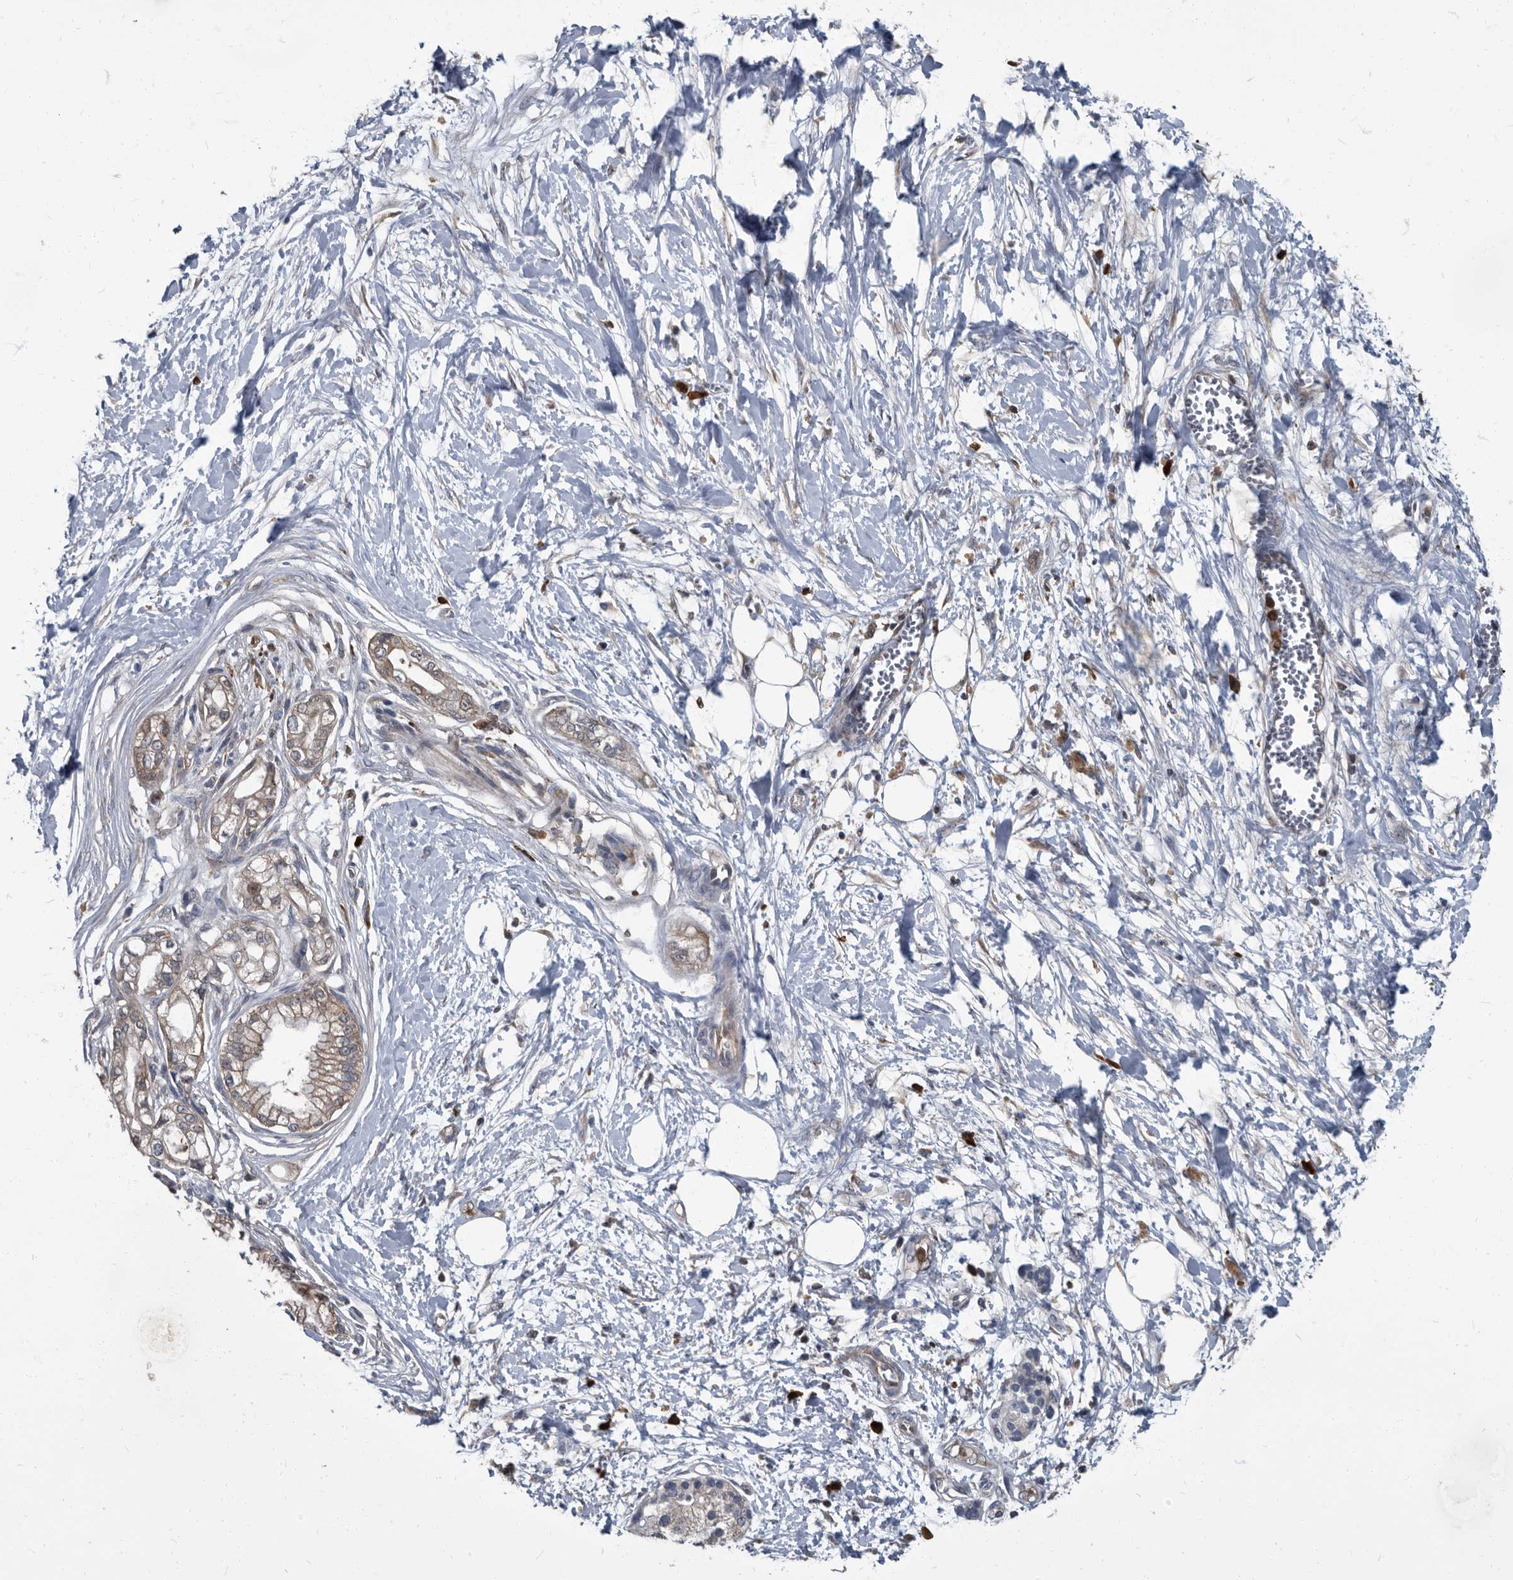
{"staining": {"intensity": "weak", "quantity": "25%-75%", "location": "cytoplasmic/membranous"}, "tissue": "pancreatic cancer", "cell_type": "Tumor cells", "image_type": "cancer", "snomed": [{"axis": "morphology", "description": "Adenocarcinoma, NOS"}, {"axis": "topography", "description": "Pancreas"}], "caption": "About 25%-75% of tumor cells in pancreatic adenocarcinoma exhibit weak cytoplasmic/membranous protein staining as visualized by brown immunohistochemical staining.", "gene": "CDV3", "patient": {"sex": "male", "age": 68}}